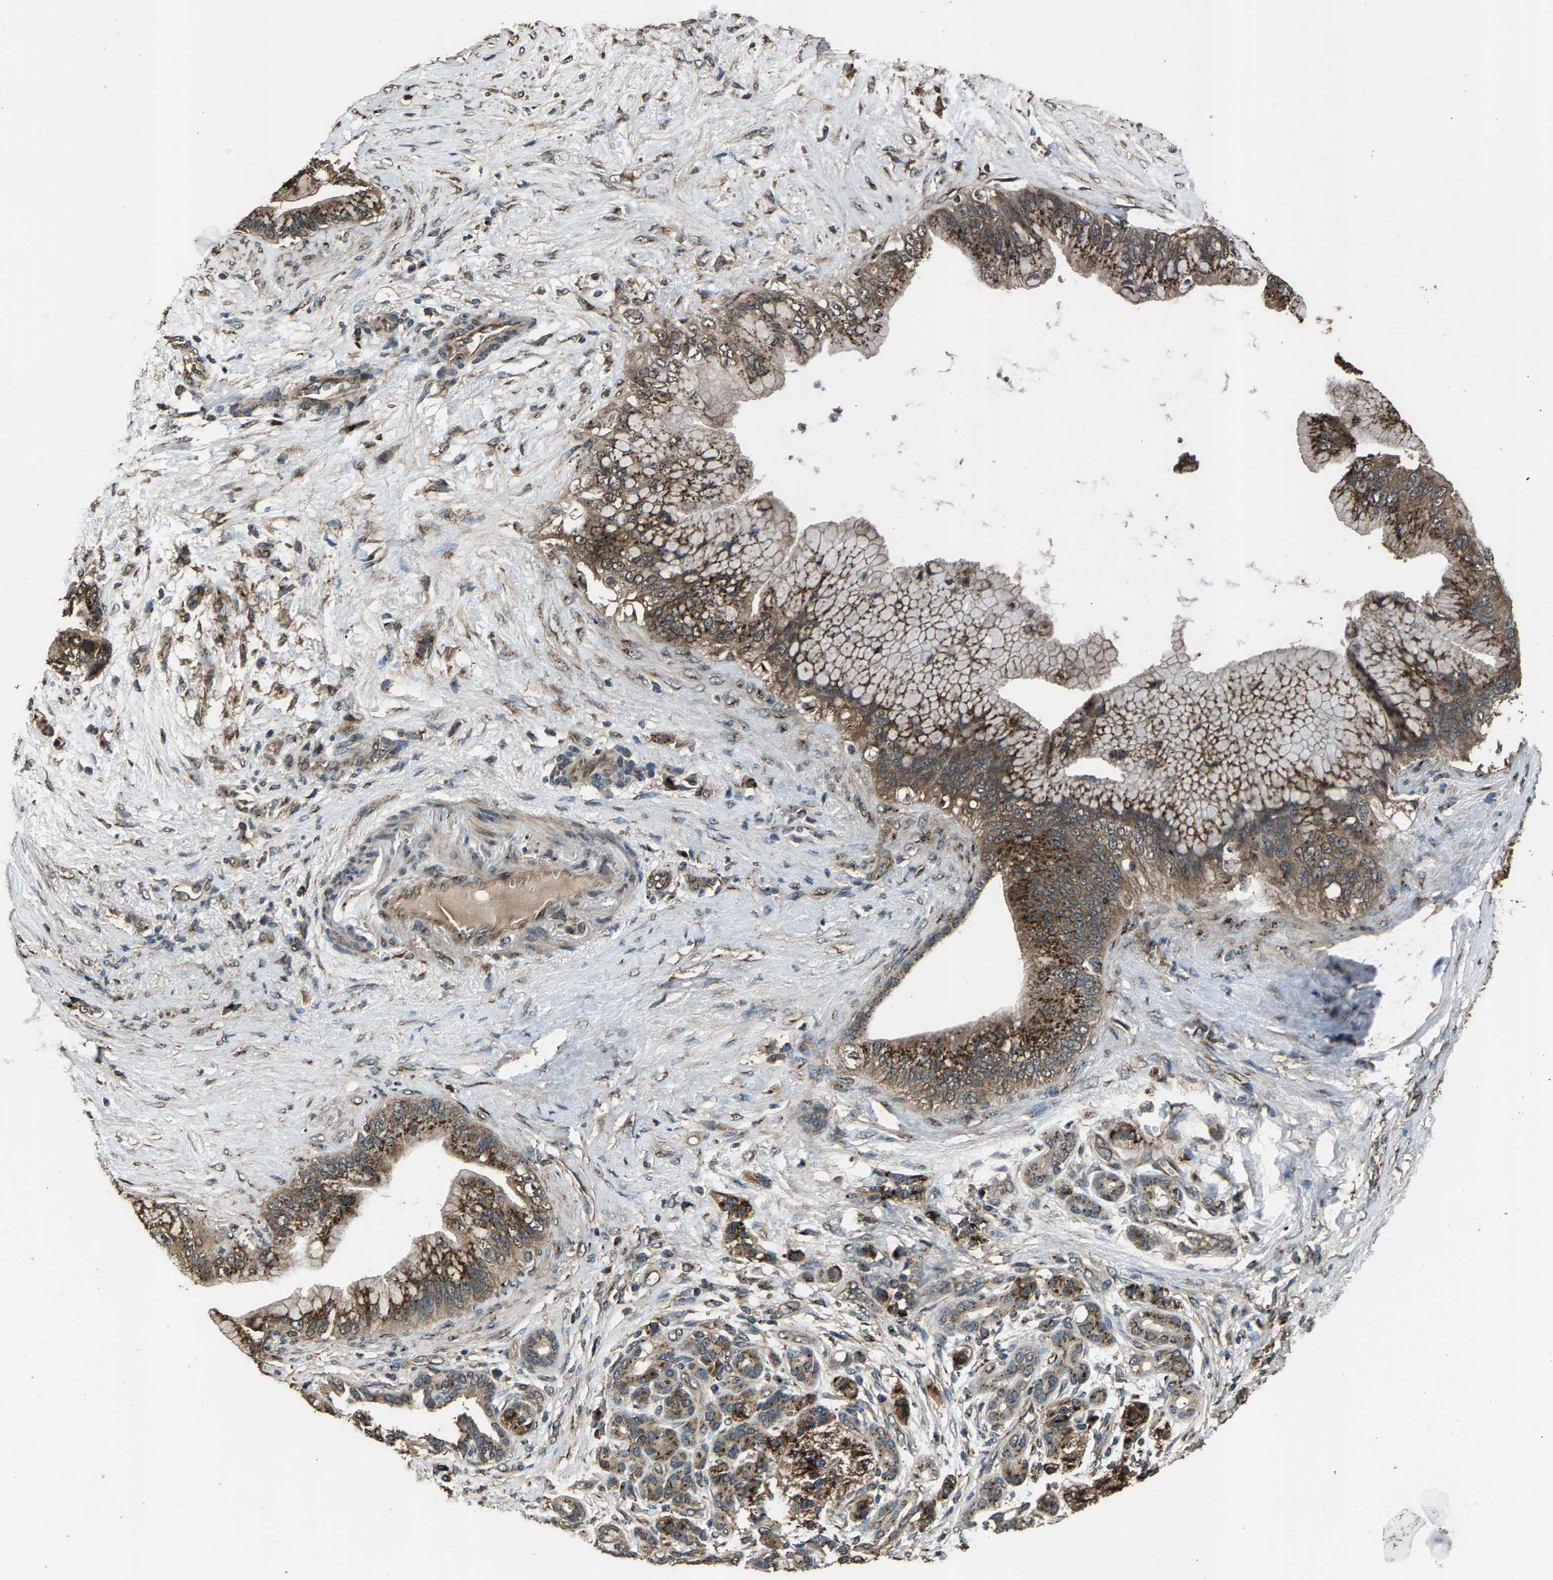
{"staining": {"intensity": "strong", "quantity": "25%-75%", "location": "cytoplasmic/membranous"}, "tissue": "pancreatic cancer", "cell_type": "Tumor cells", "image_type": "cancer", "snomed": [{"axis": "morphology", "description": "Adenocarcinoma, NOS"}, {"axis": "topography", "description": "Pancreas"}], "caption": "Immunohistochemistry micrograph of human pancreatic cancer (adenocarcinoma) stained for a protein (brown), which demonstrates high levels of strong cytoplasmic/membranous expression in approximately 25%-75% of tumor cells.", "gene": "SLC38A10", "patient": {"sex": "male", "age": 59}}